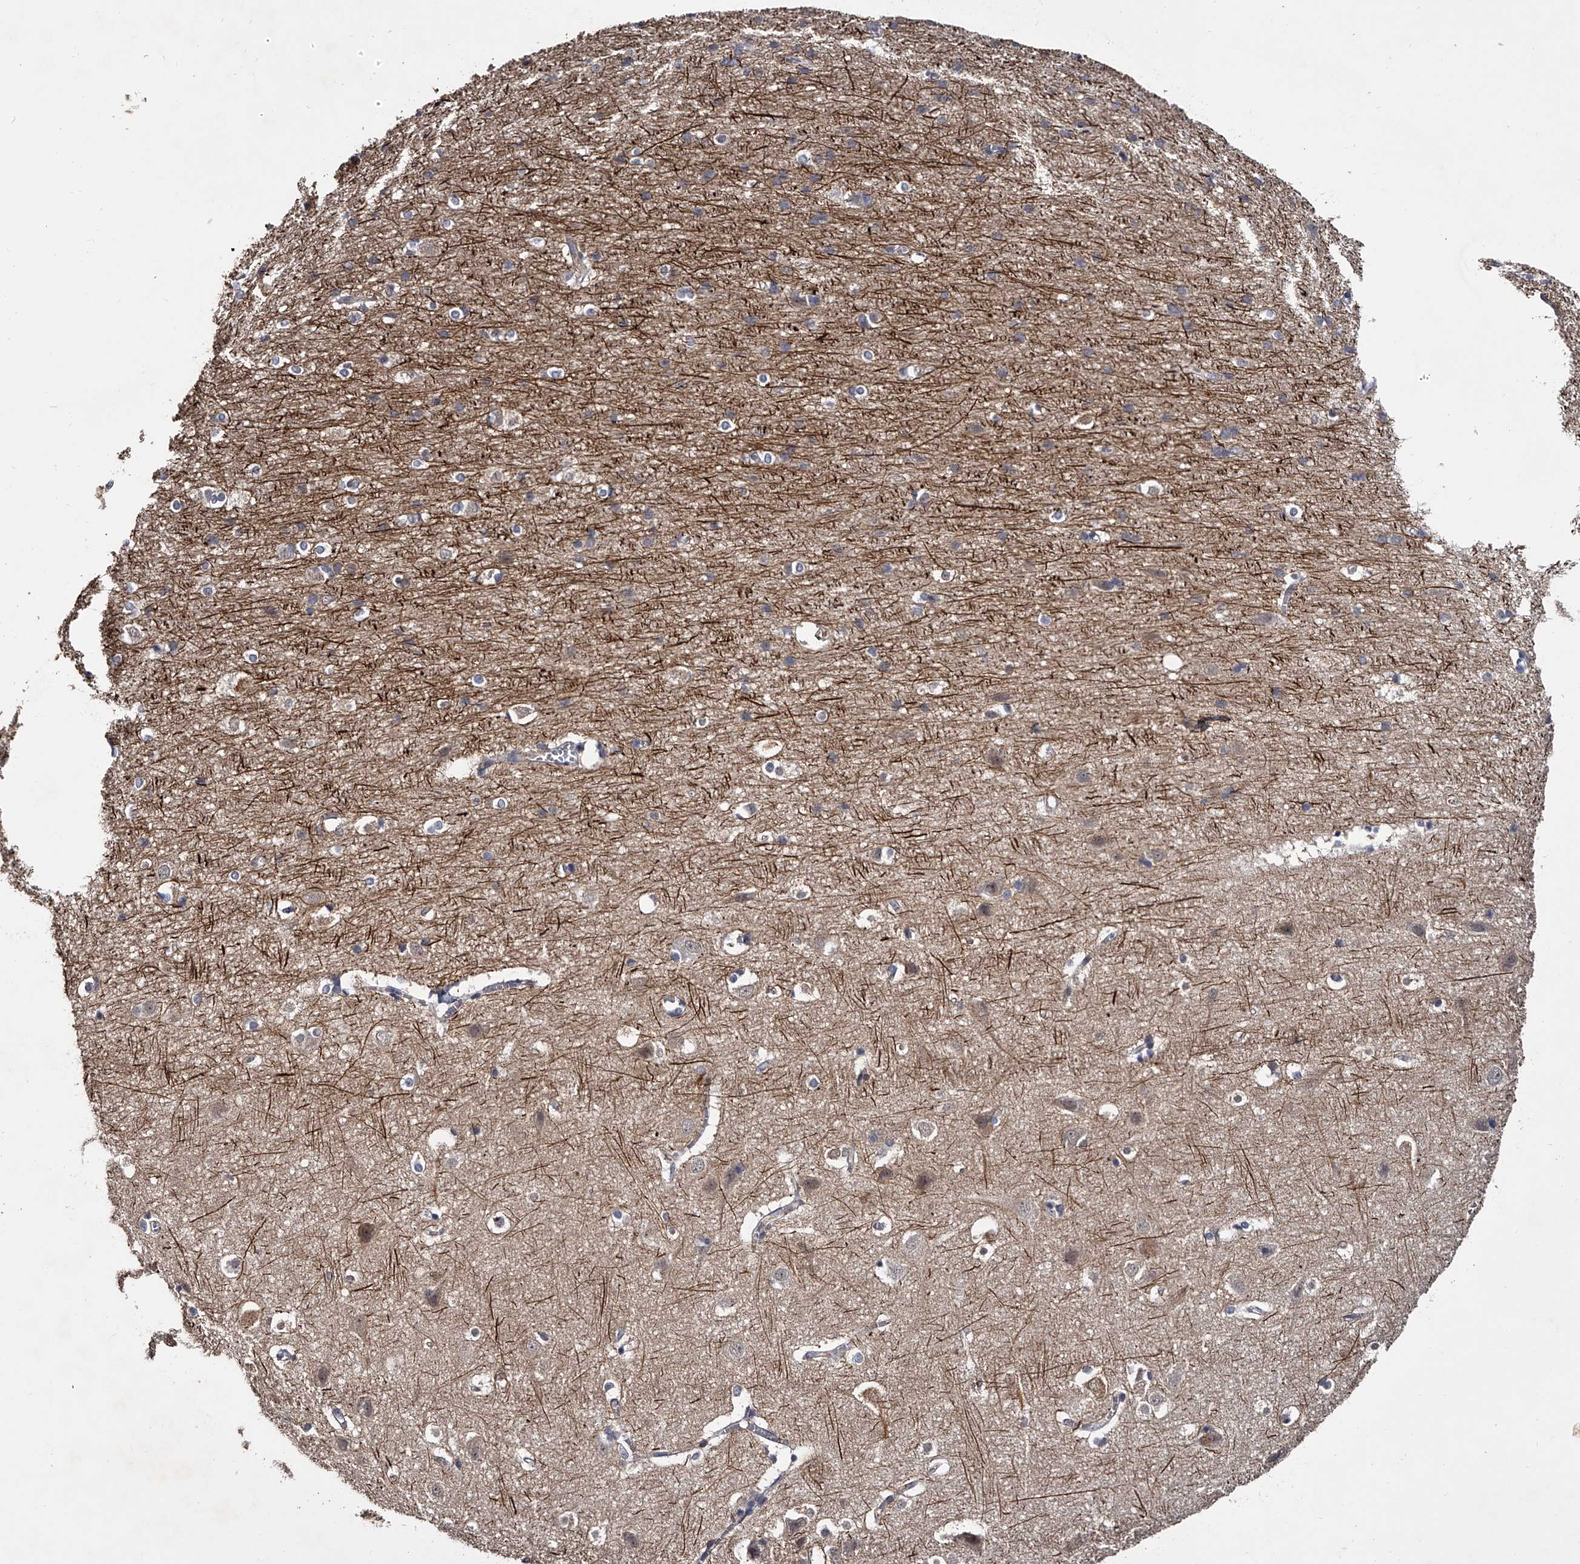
{"staining": {"intensity": "negative", "quantity": "none", "location": "none"}, "tissue": "cerebral cortex", "cell_type": "Endothelial cells", "image_type": "normal", "snomed": [{"axis": "morphology", "description": "Normal tissue, NOS"}, {"axis": "topography", "description": "Cerebral cortex"}], "caption": "Cerebral cortex stained for a protein using IHC displays no staining endothelial cells.", "gene": "MDN1", "patient": {"sex": "male", "age": 54}}